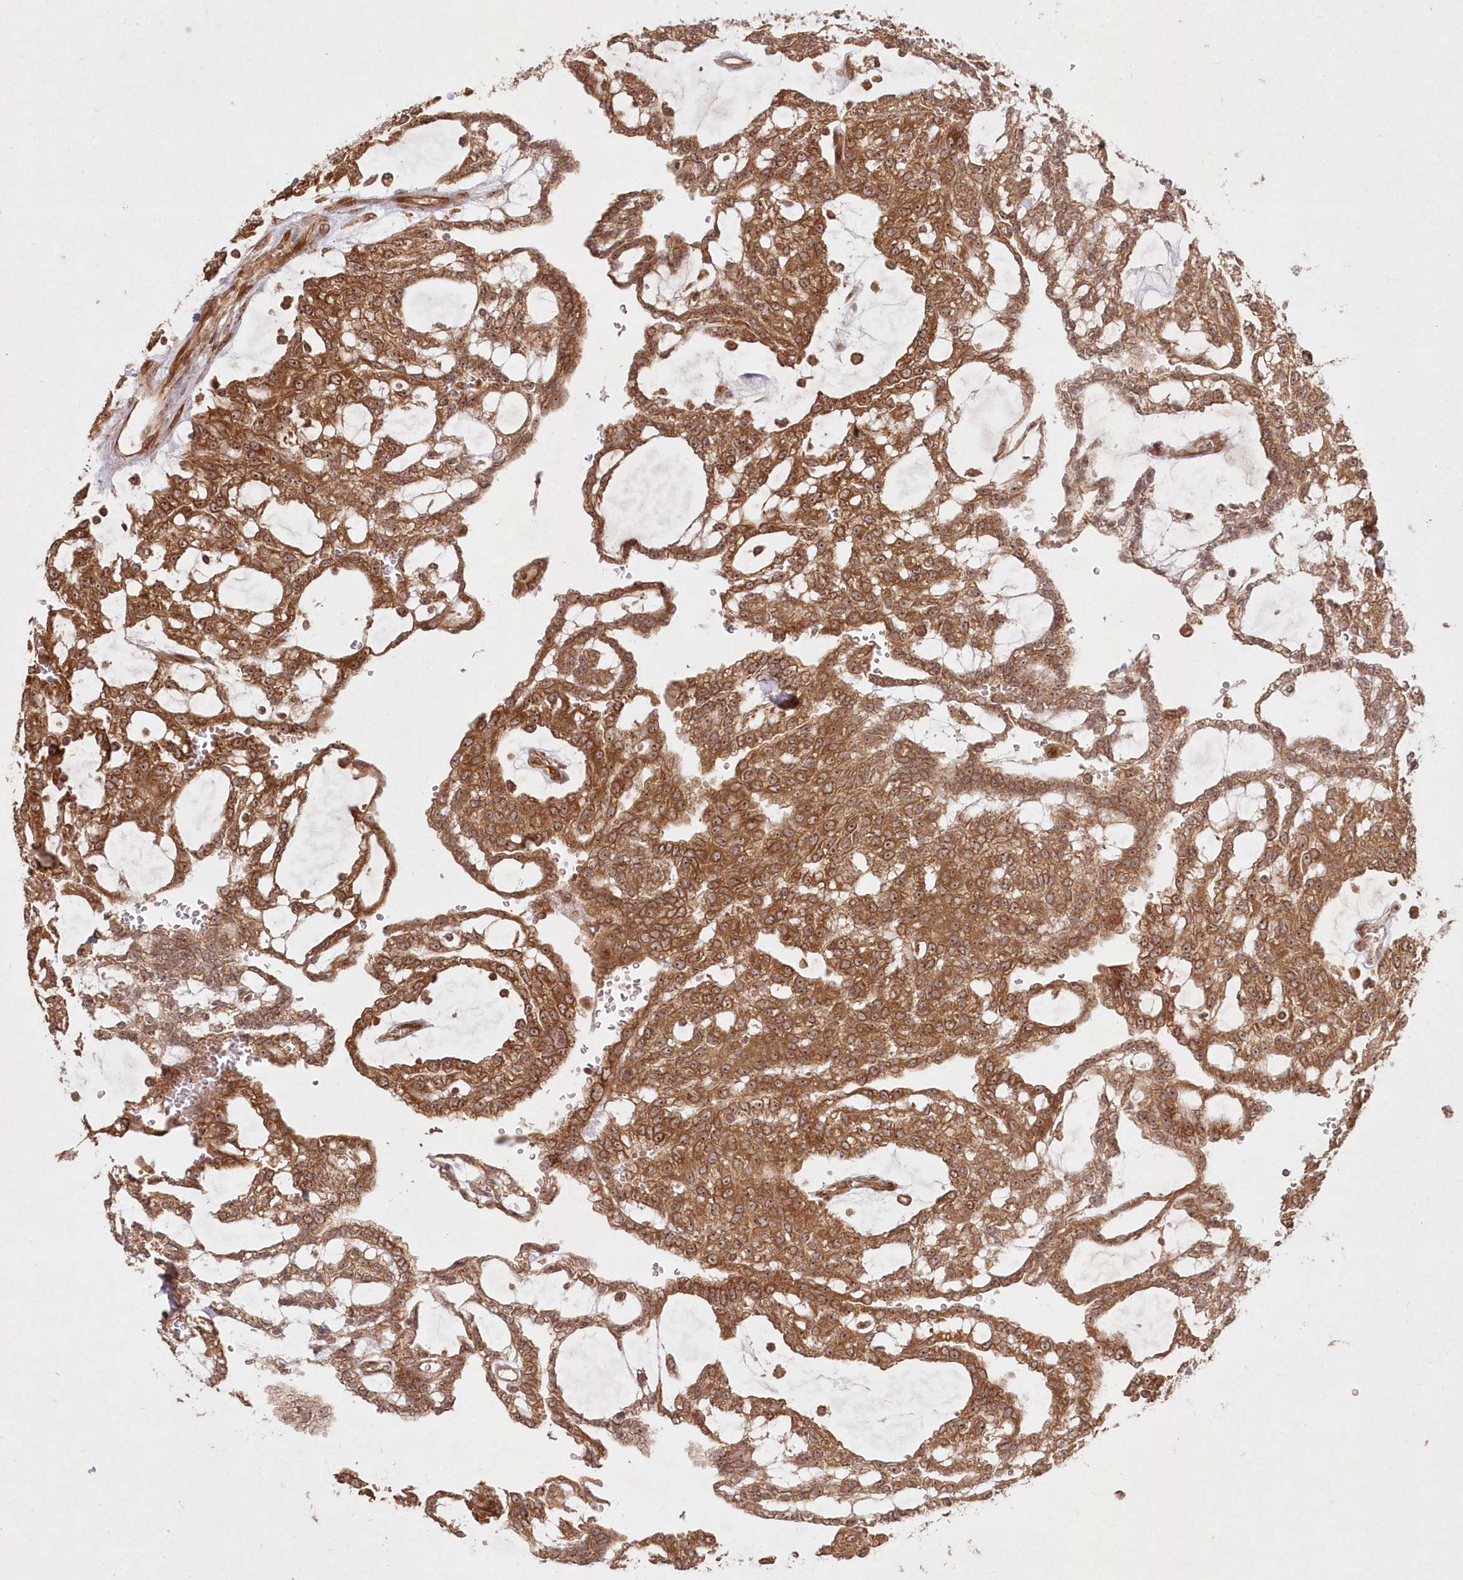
{"staining": {"intensity": "moderate", "quantity": ">75%", "location": "cytoplasmic/membranous,nuclear"}, "tissue": "renal cancer", "cell_type": "Tumor cells", "image_type": "cancer", "snomed": [{"axis": "morphology", "description": "Adenocarcinoma, NOS"}, {"axis": "topography", "description": "Kidney"}], "caption": "A histopathology image showing moderate cytoplasmic/membranous and nuclear expression in approximately >75% of tumor cells in renal cancer, as visualized by brown immunohistochemical staining.", "gene": "SERINC1", "patient": {"sex": "male", "age": 63}}